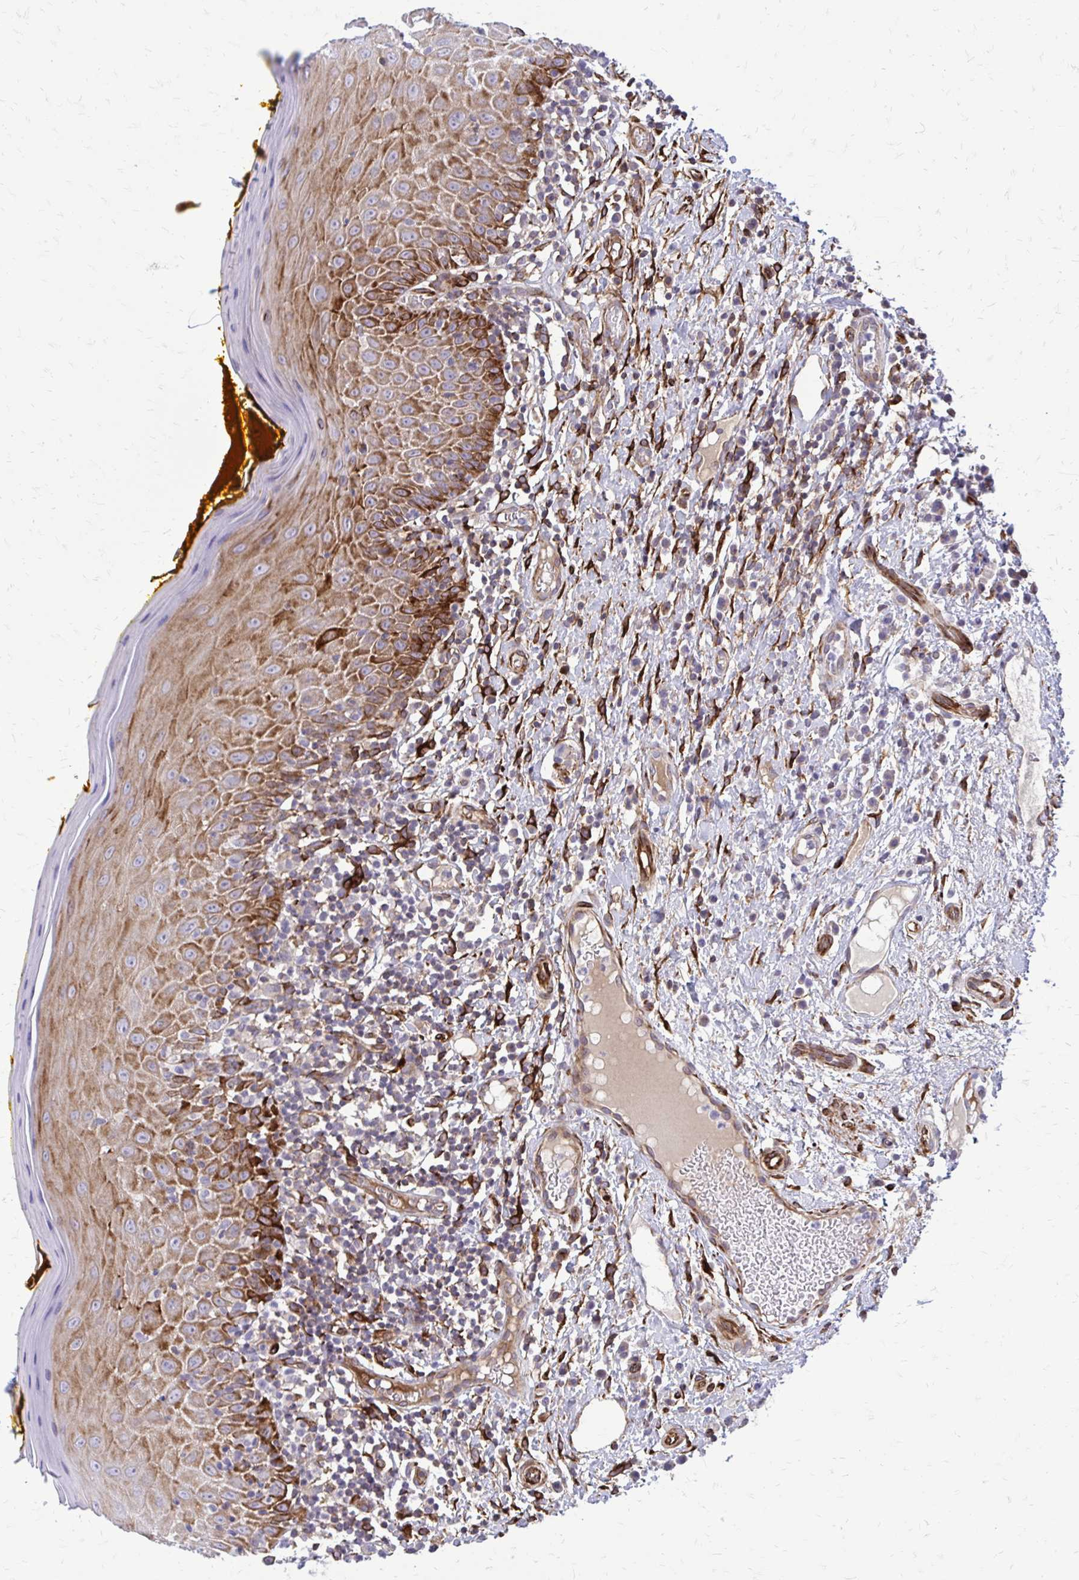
{"staining": {"intensity": "strong", "quantity": "25%-75%", "location": "cytoplasmic/membranous"}, "tissue": "oral mucosa", "cell_type": "Squamous epithelial cells", "image_type": "normal", "snomed": [{"axis": "morphology", "description": "Normal tissue, NOS"}, {"axis": "topography", "description": "Oral tissue"}, {"axis": "topography", "description": "Tounge, NOS"}], "caption": "Protein analysis of normal oral mucosa demonstrates strong cytoplasmic/membranous expression in approximately 25%-75% of squamous epithelial cells.", "gene": "BEND5", "patient": {"sex": "female", "age": 58}}